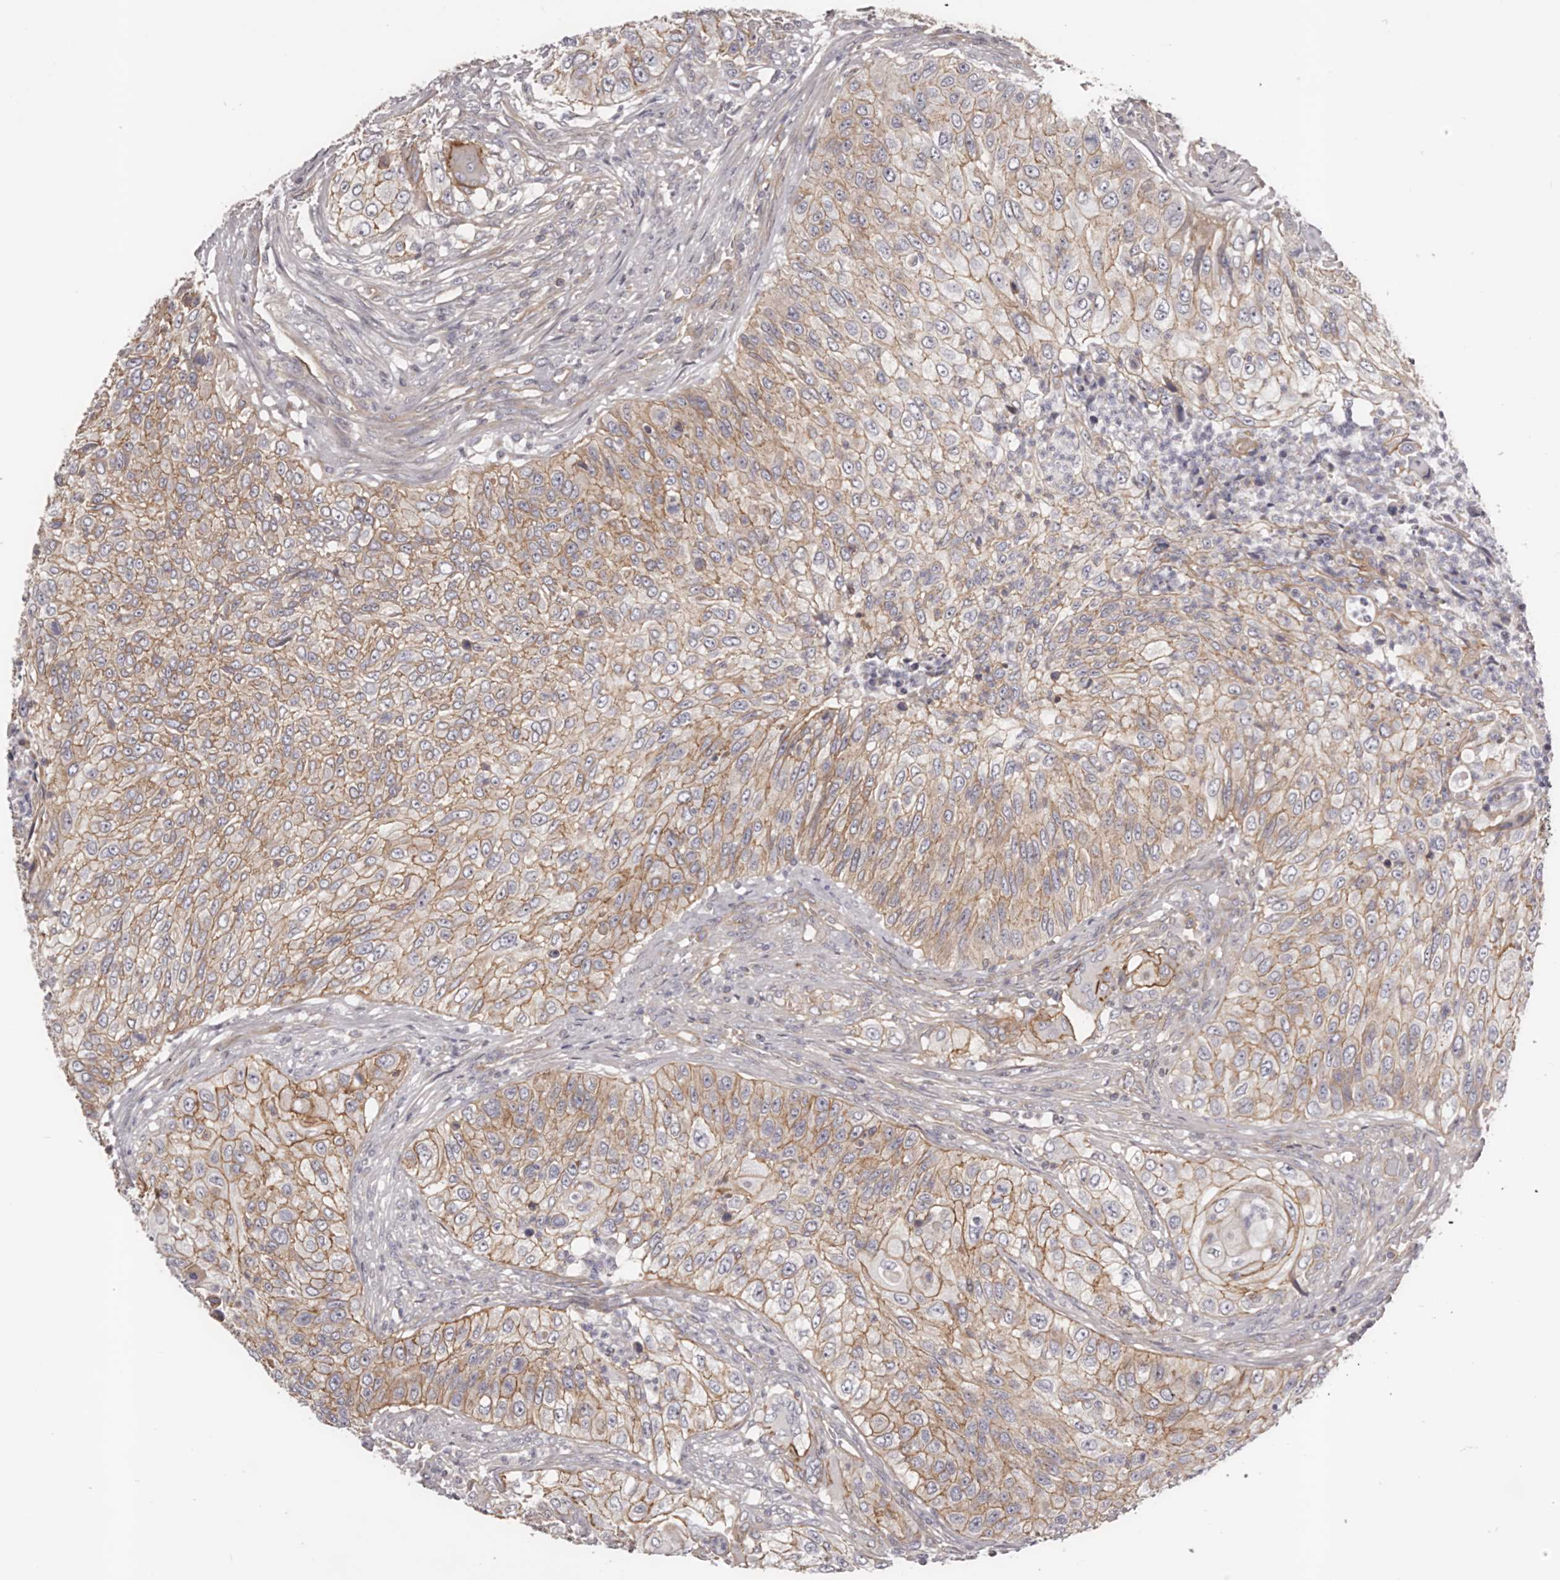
{"staining": {"intensity": "moderate", "quantity": ">75%", "location": "cytoplasmic/membranous"}, "tissue": "urothelial cancer", "cell_type": "Tumor cells", "image_type": "cancer", "snomed": [{"axis": "morphology", "description": "Urothelial carcinoma, High grade"}, {"axis": "topography", "description": "Urinary bladder"}], "caption": "About >75% of tumor cells in high-grade urothelial carcinoma demonstrate moderate cytoplasmic/membranous protein expression as visualized by brown immunohistochemical staining.", "gene": "DMRT2", "patient": {"sex": "female", "age": 60}}